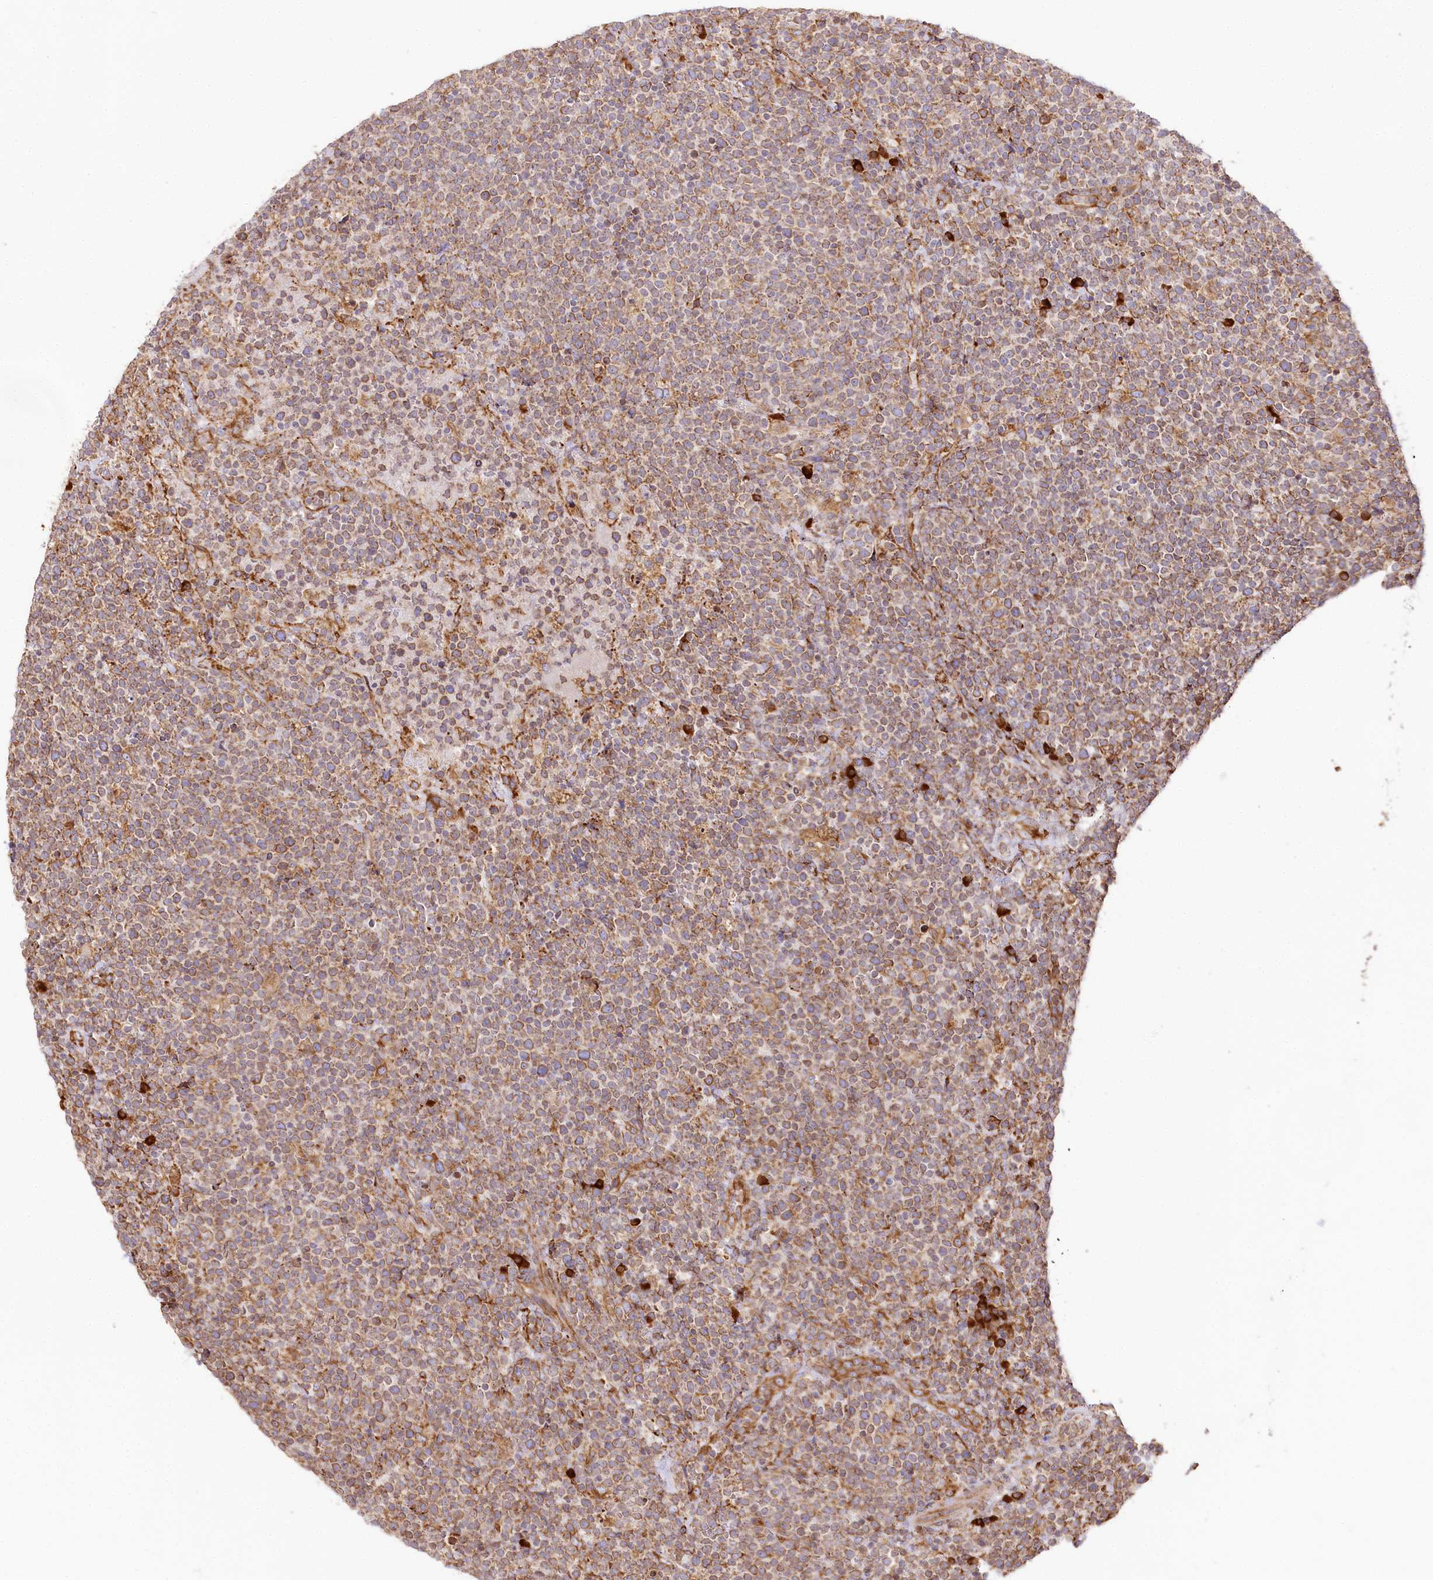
{"staining": {"intensity": "moderate", "quantity": "25%-75%", "location": "cytoplasmic/membranous"}, "tissue": "lymphoma", "cell_type": "Tumor cells", "image_type": "cancer", "snomed": [{"axis": "morphology", "description": "Malignant lymphoma, non-Hodgkin's type, High grade"}, {"axis": "topography", "description": "Lymph node"}], "caption": "Malignant lymphoma, non-Hodgkin's type (high-grade) stained with a brown dye reveals moderate cytoplasmic/membranous positive positivity in approximately 25%-75% of tumor cells.", "gene": "CNPY2", "patient": {"sex": "male", "age": 61}}